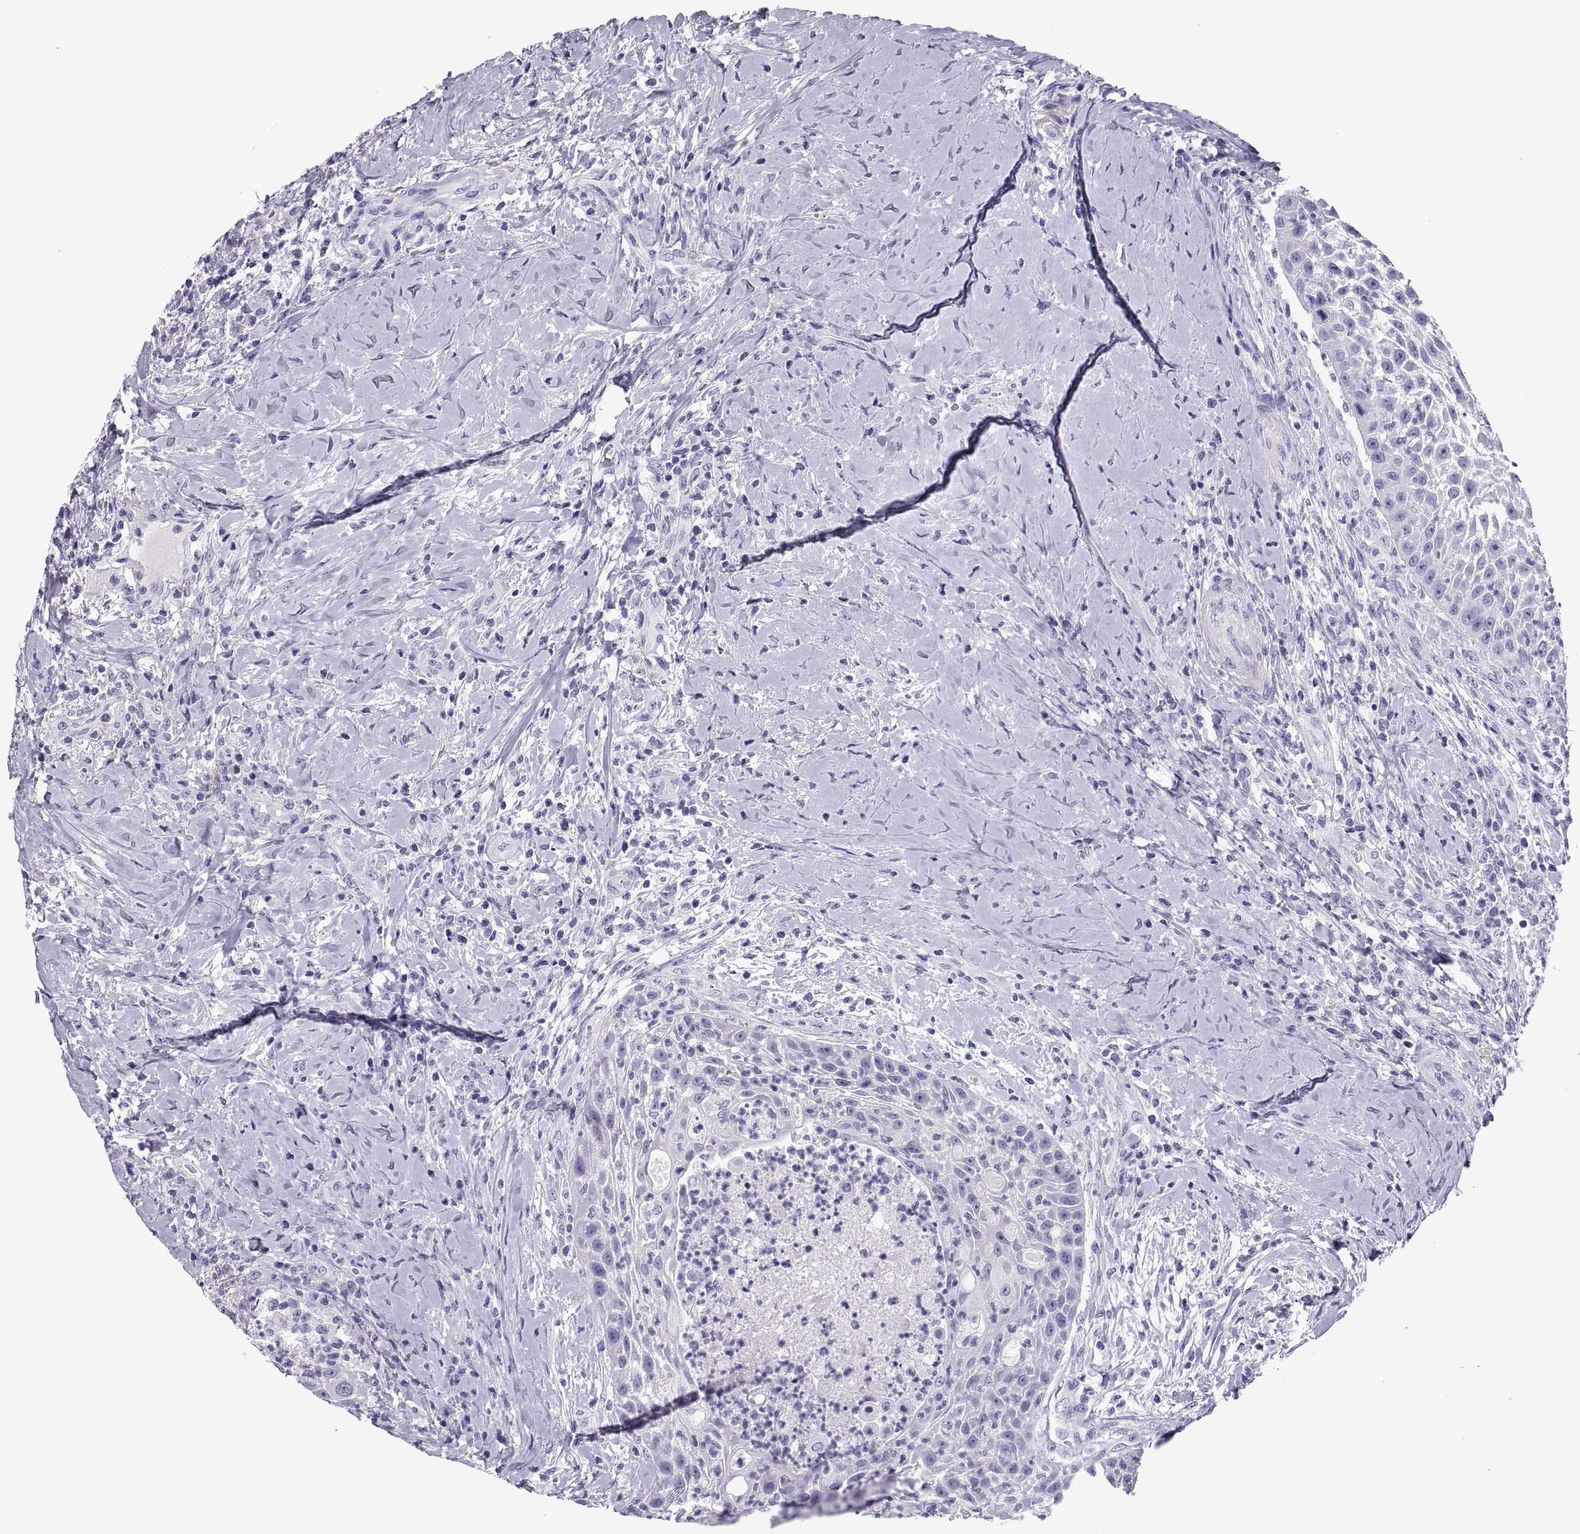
{"staining": {"intensity": "negative", "quantity": "none", "location": "none"}, "tissue": "head and neck cancer", "cell_type": "Tumor cells", "image_type": "cancer", "snomed": [{"axis": "morphology", "description": "Squamous cell carcinoma, NOS"}, {"axis": "topography", "description": "Head-Neck"}], "caption": "Histopathology image shows no protein positivity in tumor cells of head and neck cancer tissue.", "gene": "RGS20", "patient": {"sex": "male", "age": 69}}